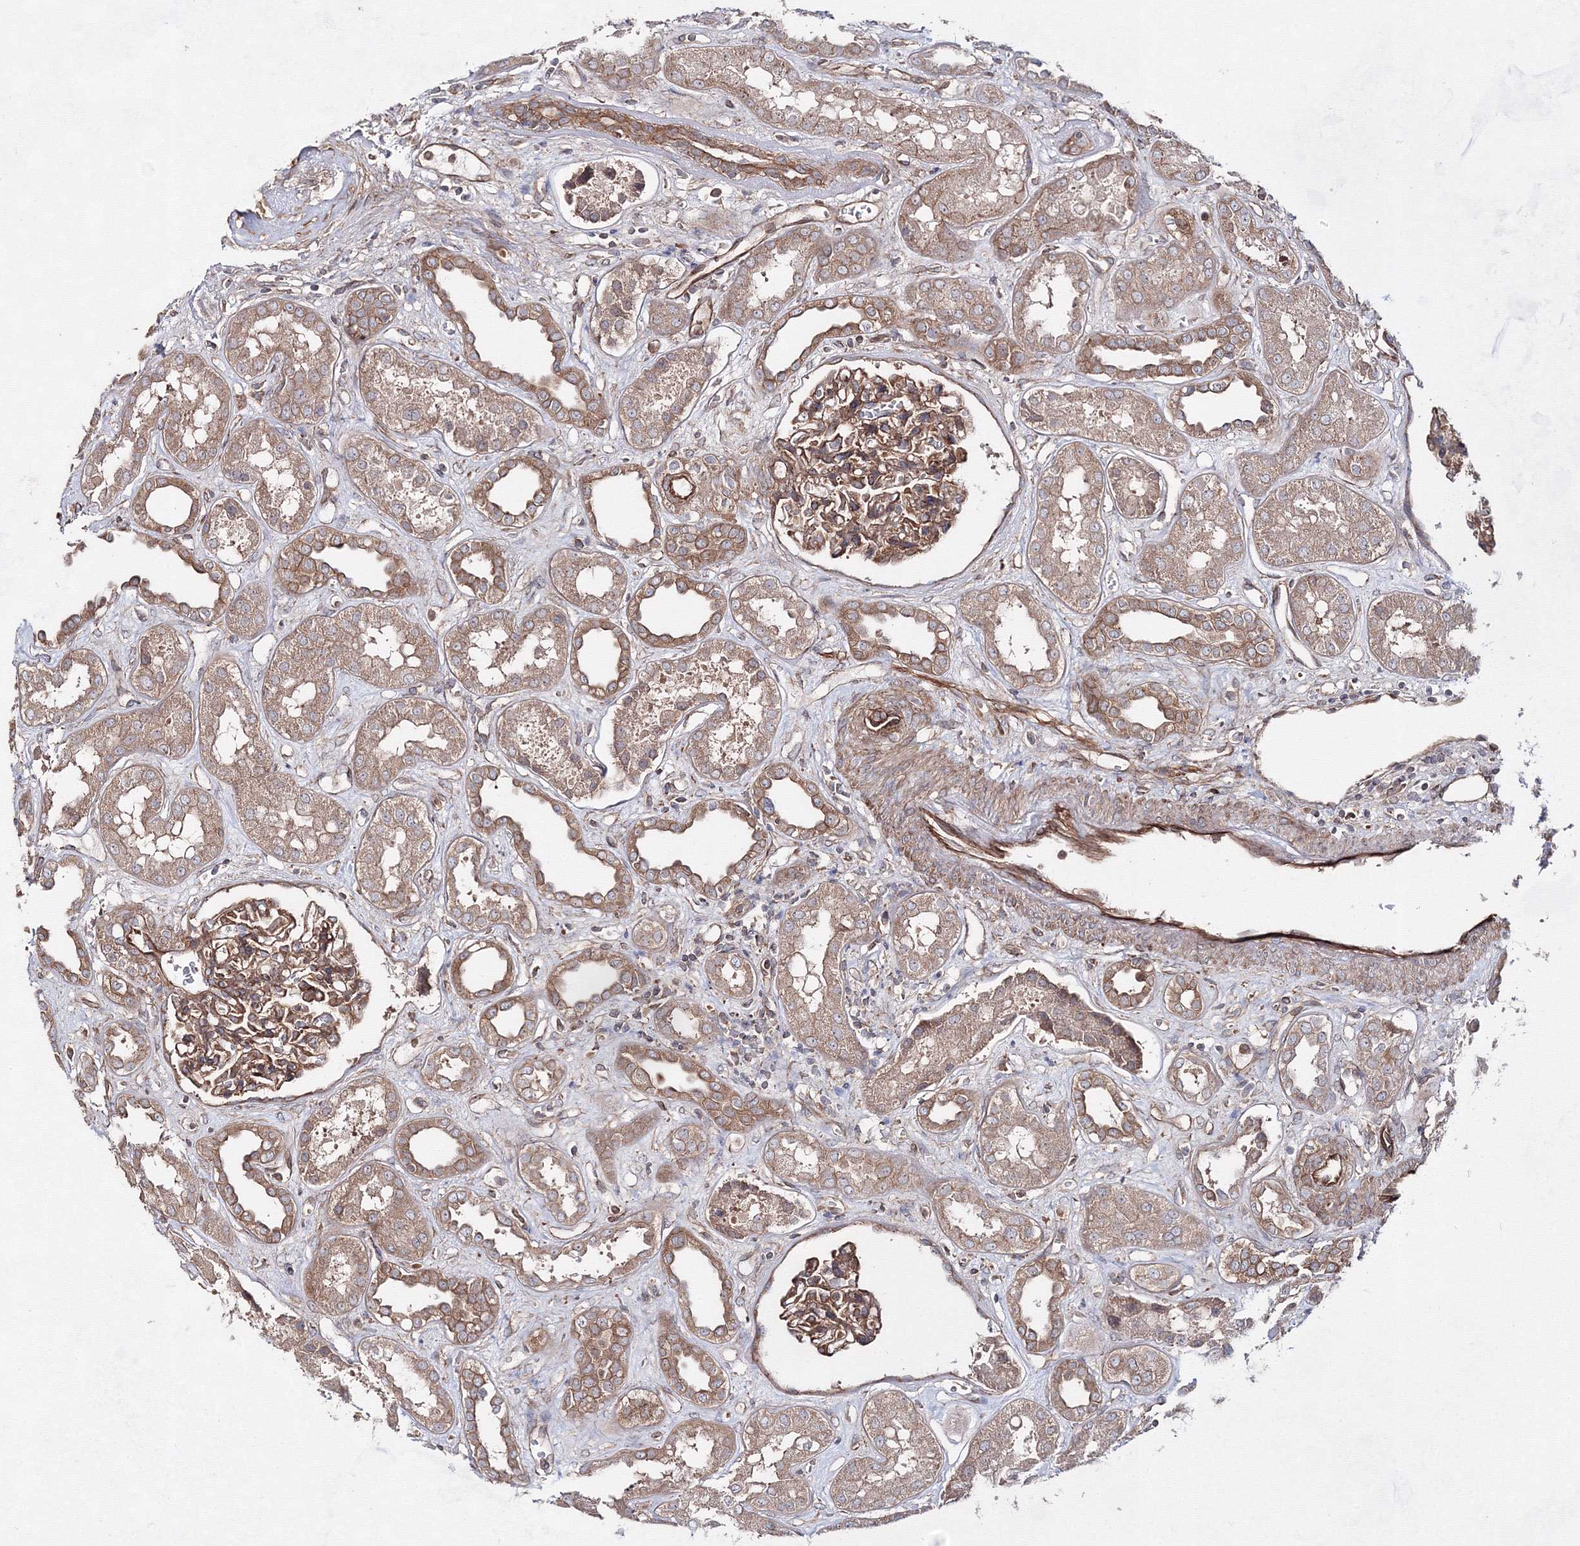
{"staining": {"intensity": "moderate", "quantity": ">75%", "location": "cytoplasmic/membranous"}, "tissue": "kidney", "cell_type": "Cells in glomeruli", "image_type": "normal", "snomed": [{"axis": "morphology", "description": "Normal tissue, NOS"}, {"axis": "topography", "description": "Kidney"}], "caption": "Immunohistochemistry (IHC) (DAB (3,3'-diaminobenzidine)) staining of normal kidney displays moderate cytoplasmic/membranous protein staining in approximately >75% of cells in glomeruli.", "gene": "EXOC6", "patient": {"sex": "male", "age": 59}}